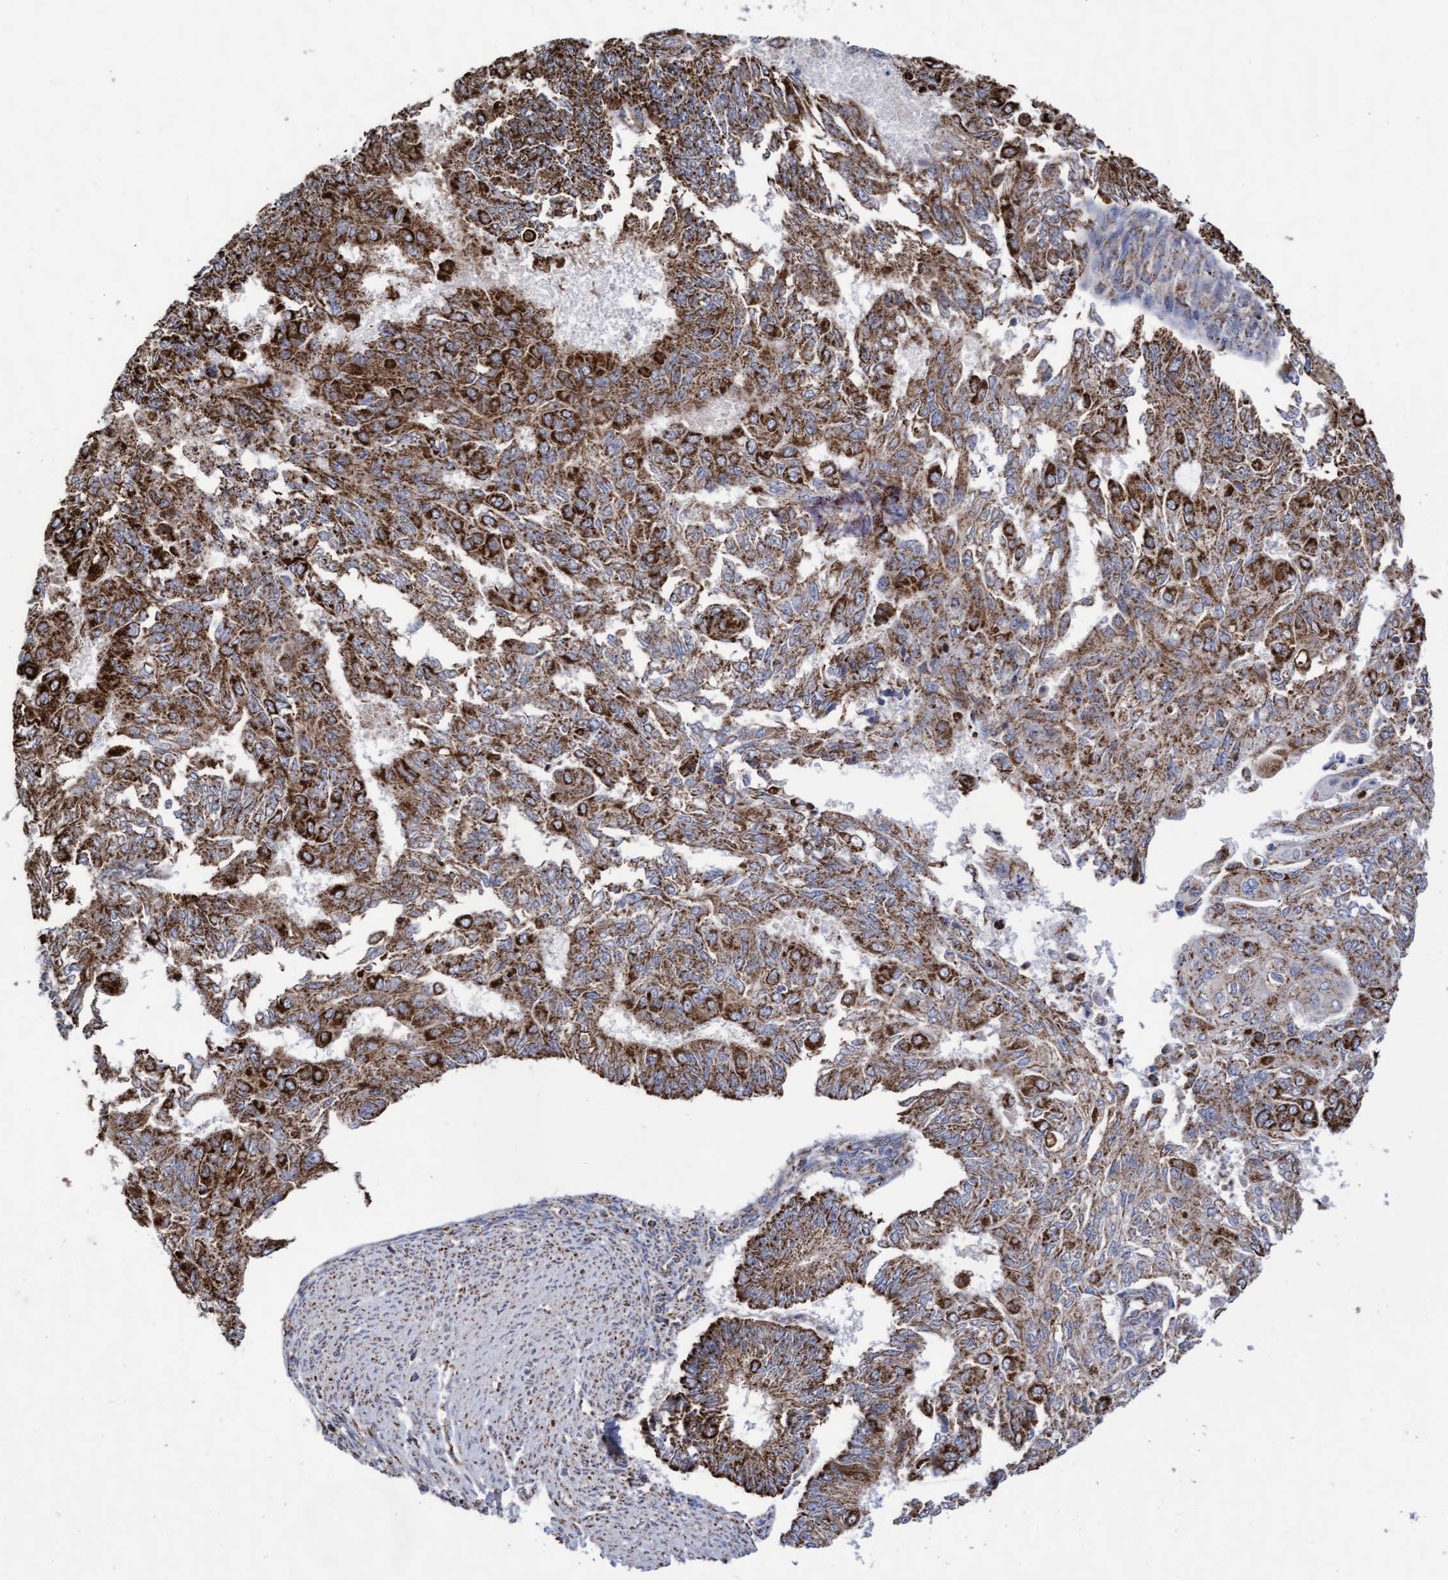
{"staining": {"intensity": "strong", "quantity": ">75%", "location": "cytoplasmic/membranous"}, "tissue": "endometrial cancer", "cell_type": "Tumor cells", "image_type": "cancer", "snomed": [{"axis": "morphology", "description": "Adenocarcinoma, NOS"}, {"axis": "topography", "description": "Endometrium"}], "caption": "Endometrial cancer tissue reveals strong cytoplasmic/membranous expression in about >75% of tumor cells", "gene": "COBL", "patient": {"sex": "female", "age": 32}}